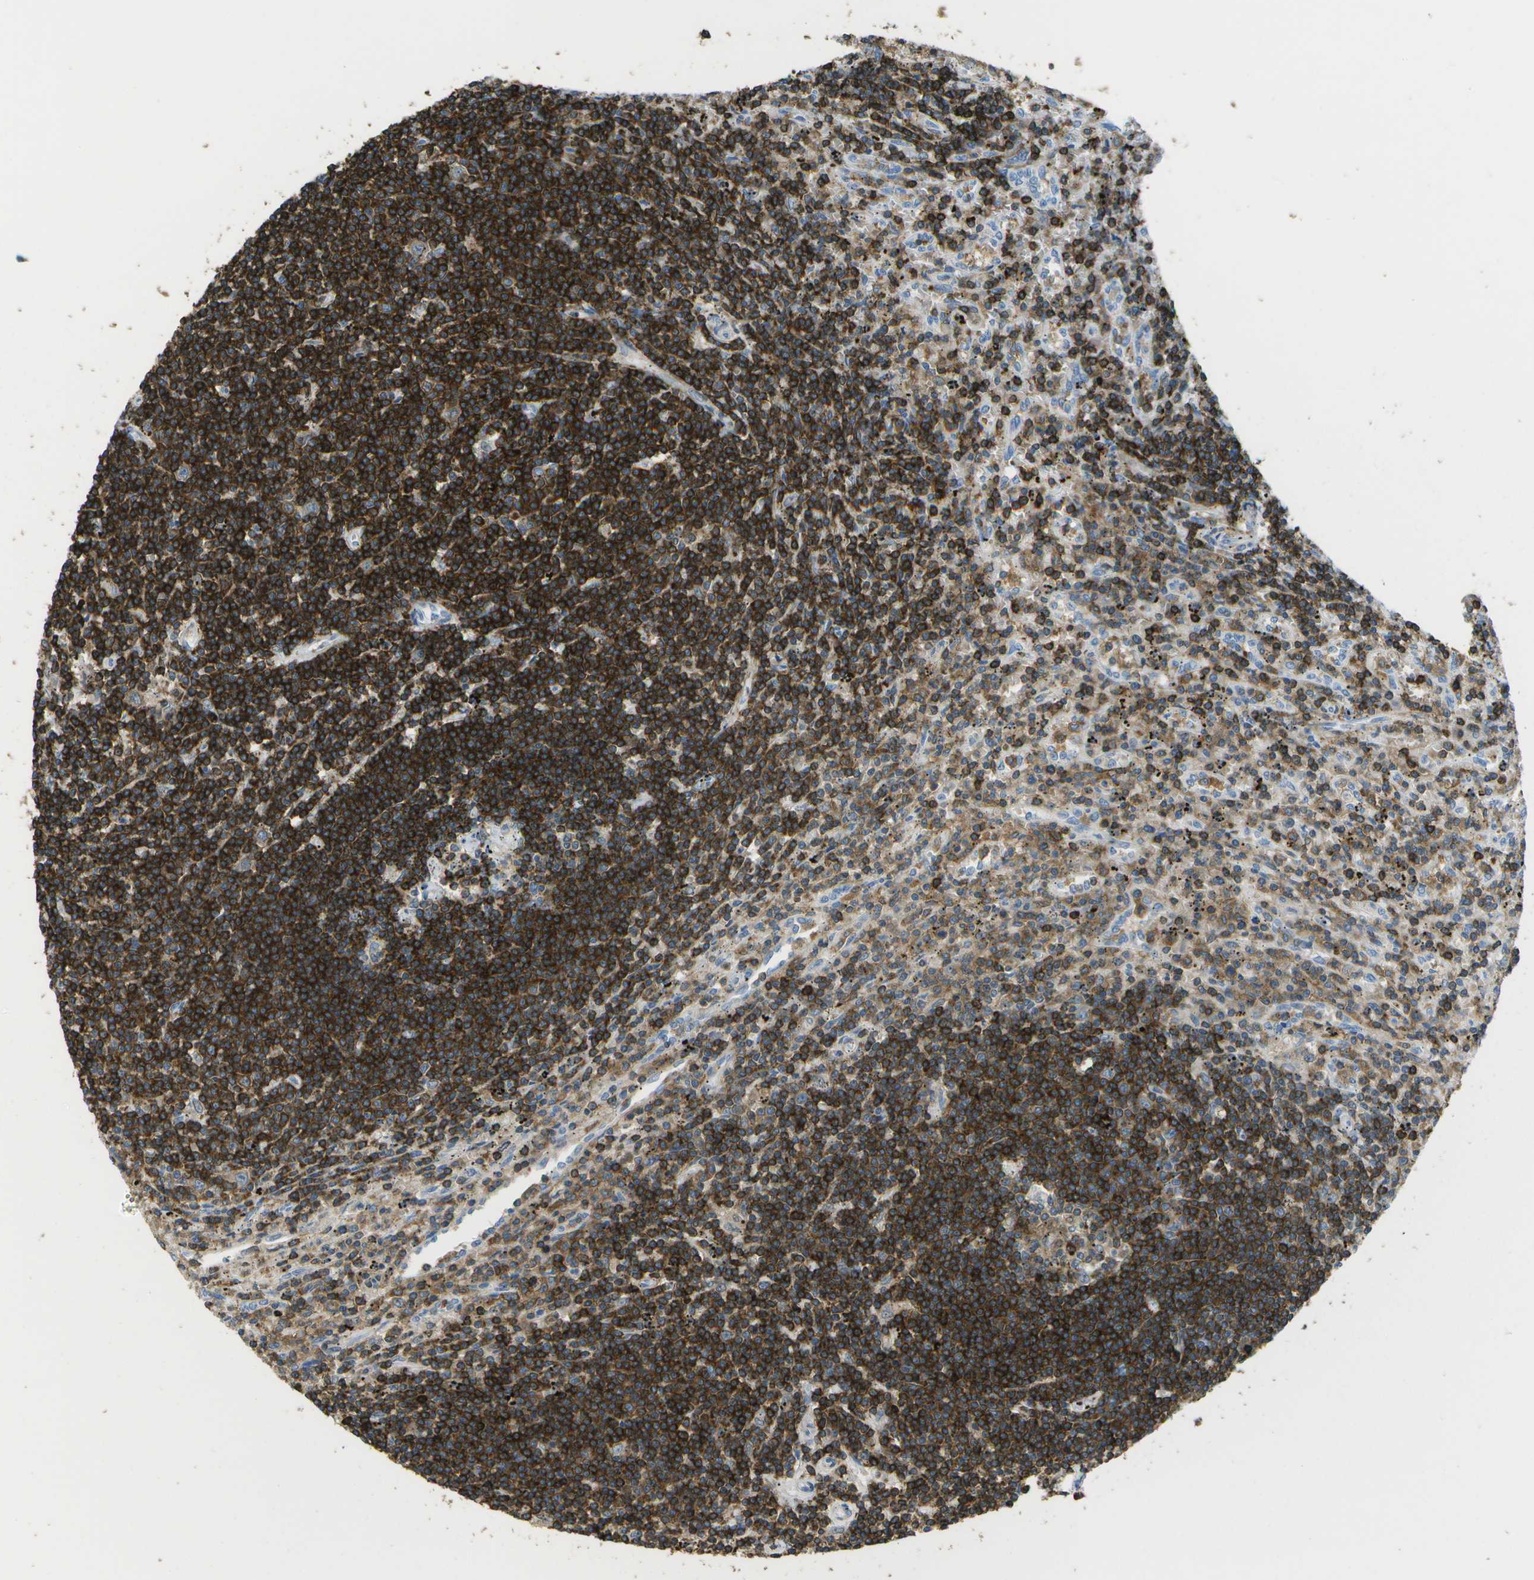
{"staining": {"intensity": "moderate", "quantity": ">75%", "location": "cytoplasmic/membranous"}, "tissue": "lymphoma", "cell_type": "Tumor cells", "image_type": "cancer", "snomed": [{"axis": "morphology", "description": "Malignant lymphoma, non-Hodgkin's type, Low grade"}, {"axis": "topography", "description": "Spleen"}], "caption": "Immunohistochemistry staining of malignant lymphoma, non-Hodgkin's type (low-grade), which exhibits medium levels of moderate cytoplasmic/membranous positivity in approximately >75% of tumor cells indicating moderate cytoplasmic/membranous protein positivity. The staining was performed using DAB (3,3'-diaminobenzidine) (brown) for protein detection and nuclei were counterstained in hematoxylin (blue).", "gene": "RCSD1", "patient": {"sex": "male", "age": 76}}